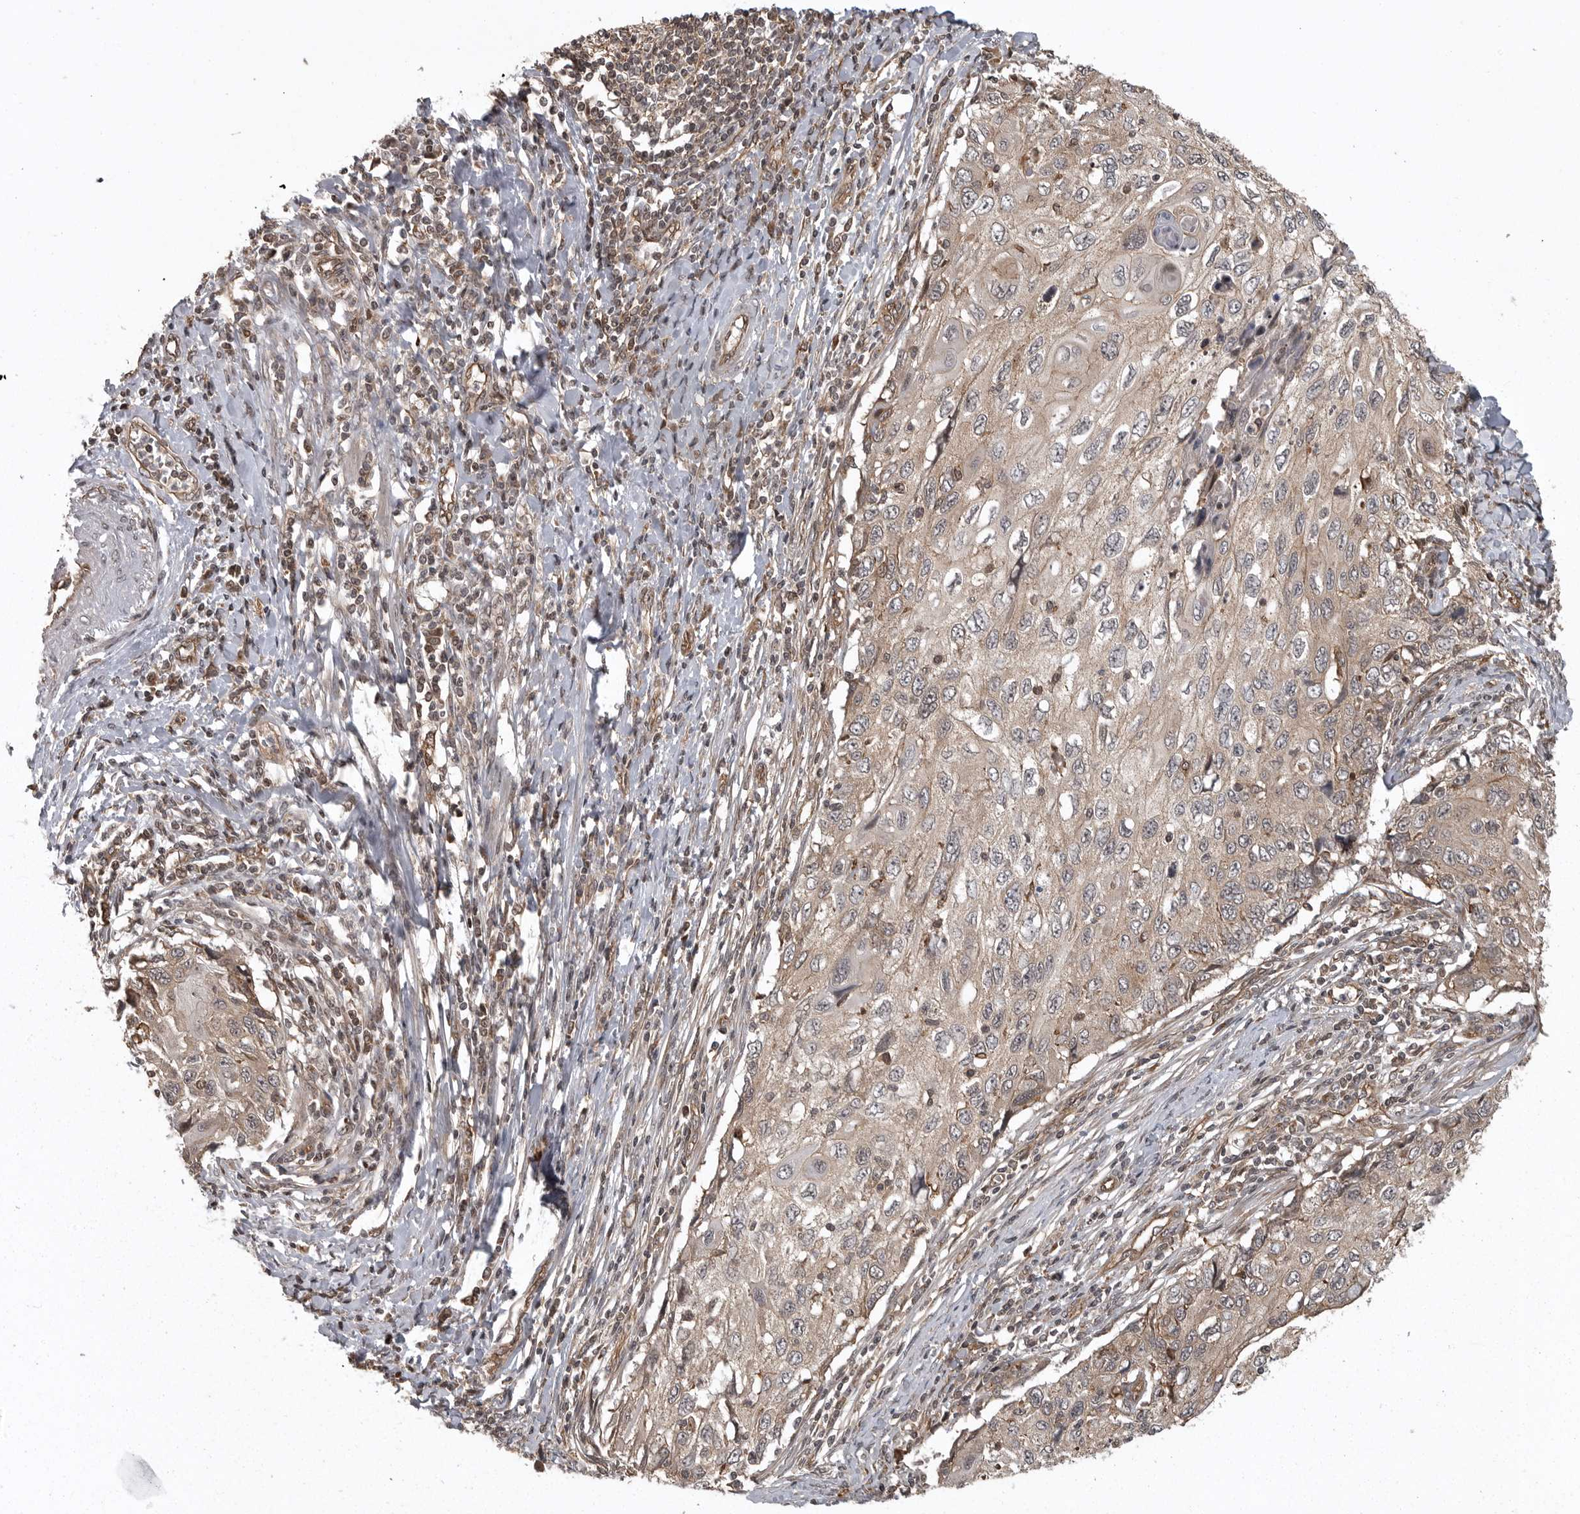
{"staining": {"intensity": "weak", "quantity": ">75%", "location": "cytoplasmic/membranous"}, "tissue": "cervical cancer", "cell_type": "Tumor cells", "image_type": "cancer", "snomed": [{"axis": "morphology", "description": "Squamous cell carcinoma, NOS"}, {"axis": "topography", "description": "Cervix"}], "caption": "About >75% of tumor cells in human cervical cancer (squamous cell carcinoma) show weak cytoplasmic/membranous protein positivity as visualized by brown immunohistochemical staining.", "gene": "DNAJC8", "patient": {"sex": "female", "age": 70}}